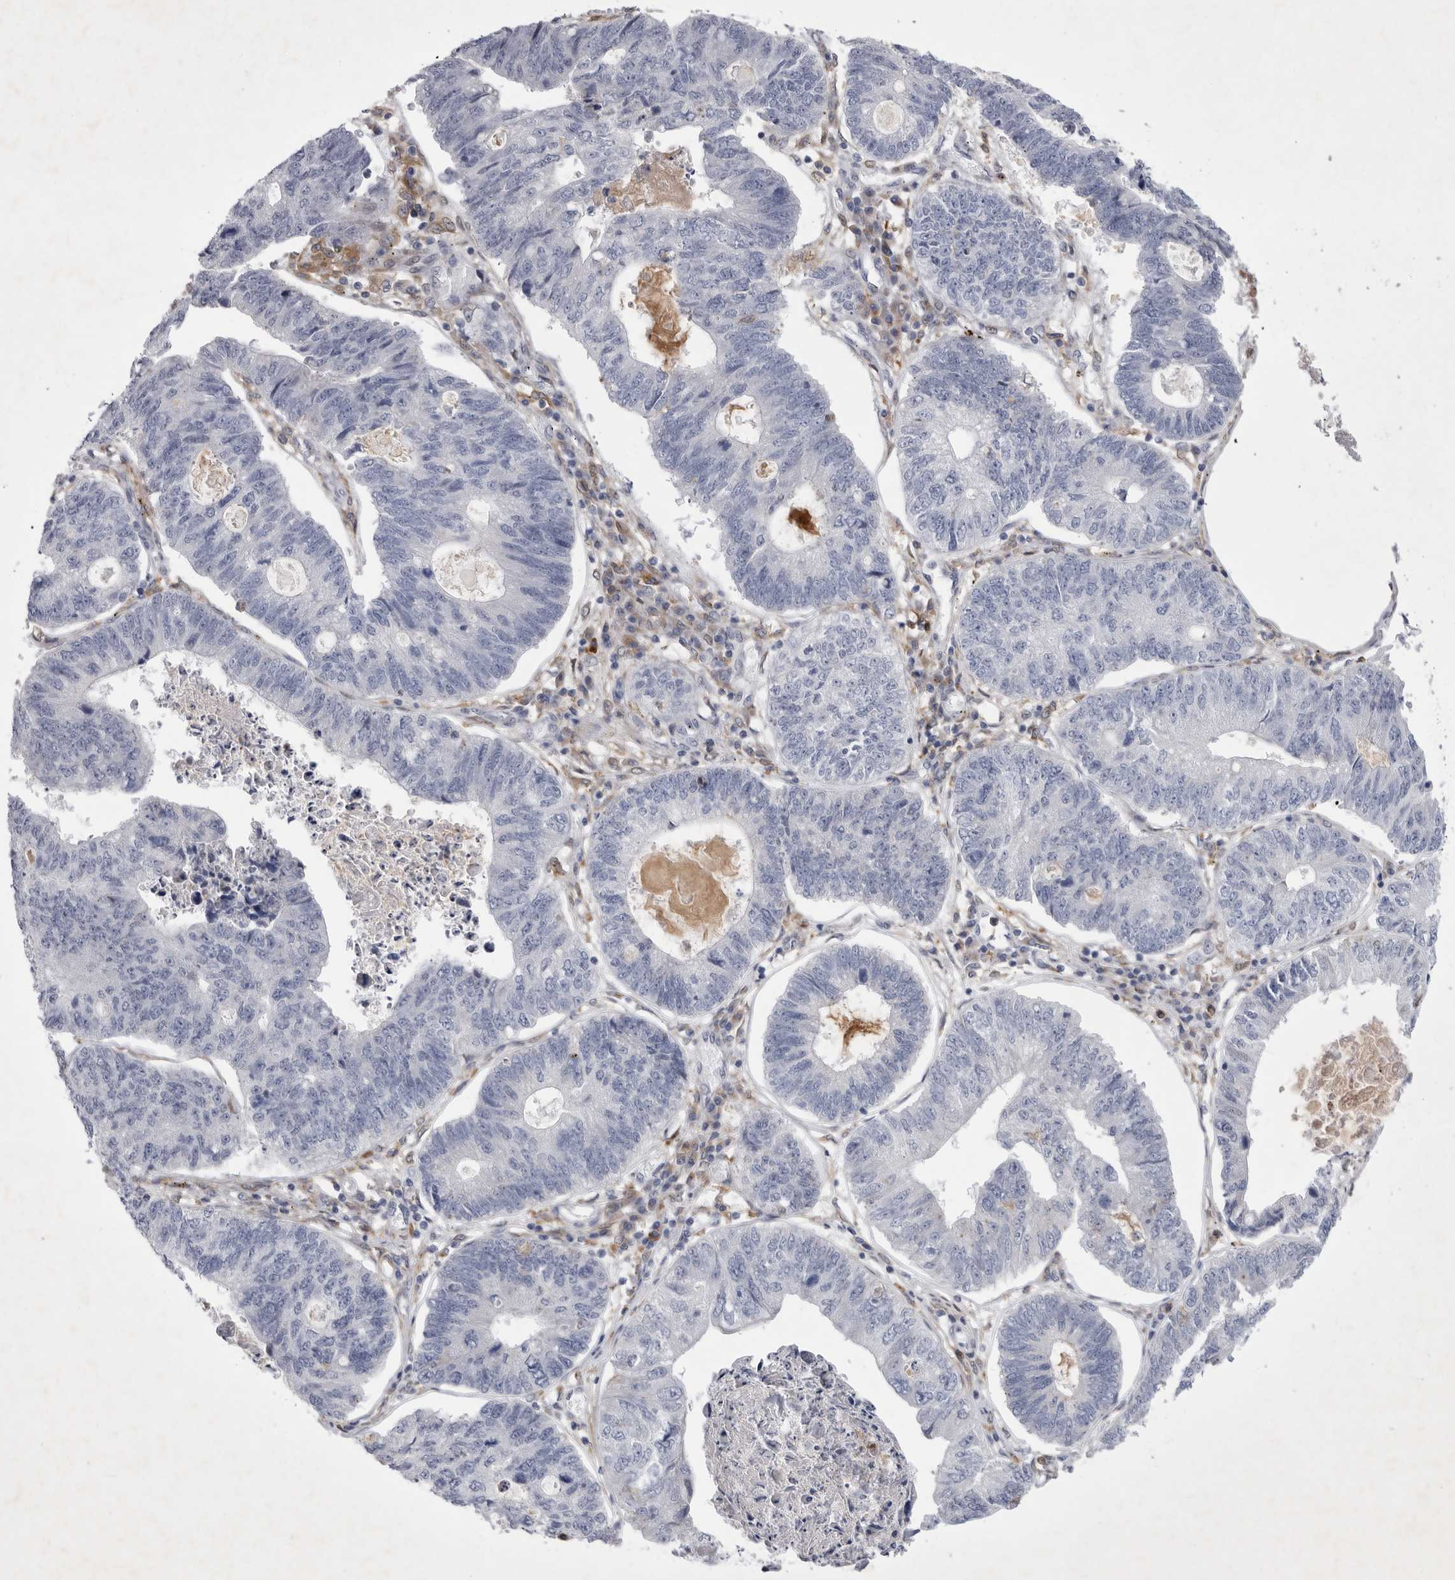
{"staining": {"intensity": "negative", "quantity": "none", "location": "none"}, "tissue": "stomach cancer", "cell_type": "Tumor cells", "image_type": "cancer", "snomed": [{"axis": "morphology", "description": "Adenocarcinoma, NOS"}, {"axis": "topography", "description": "Stomach"}], "caption": "This photomicrograph is of adenocarcinoma (stomach) stained with immunohistochemistry to label a protein in brown with the nuclei are counter-stained blue. There is no staining in tumor cells.", "gene": "SIGLEC10", "patient": {"sex": "male", "age": 59}}